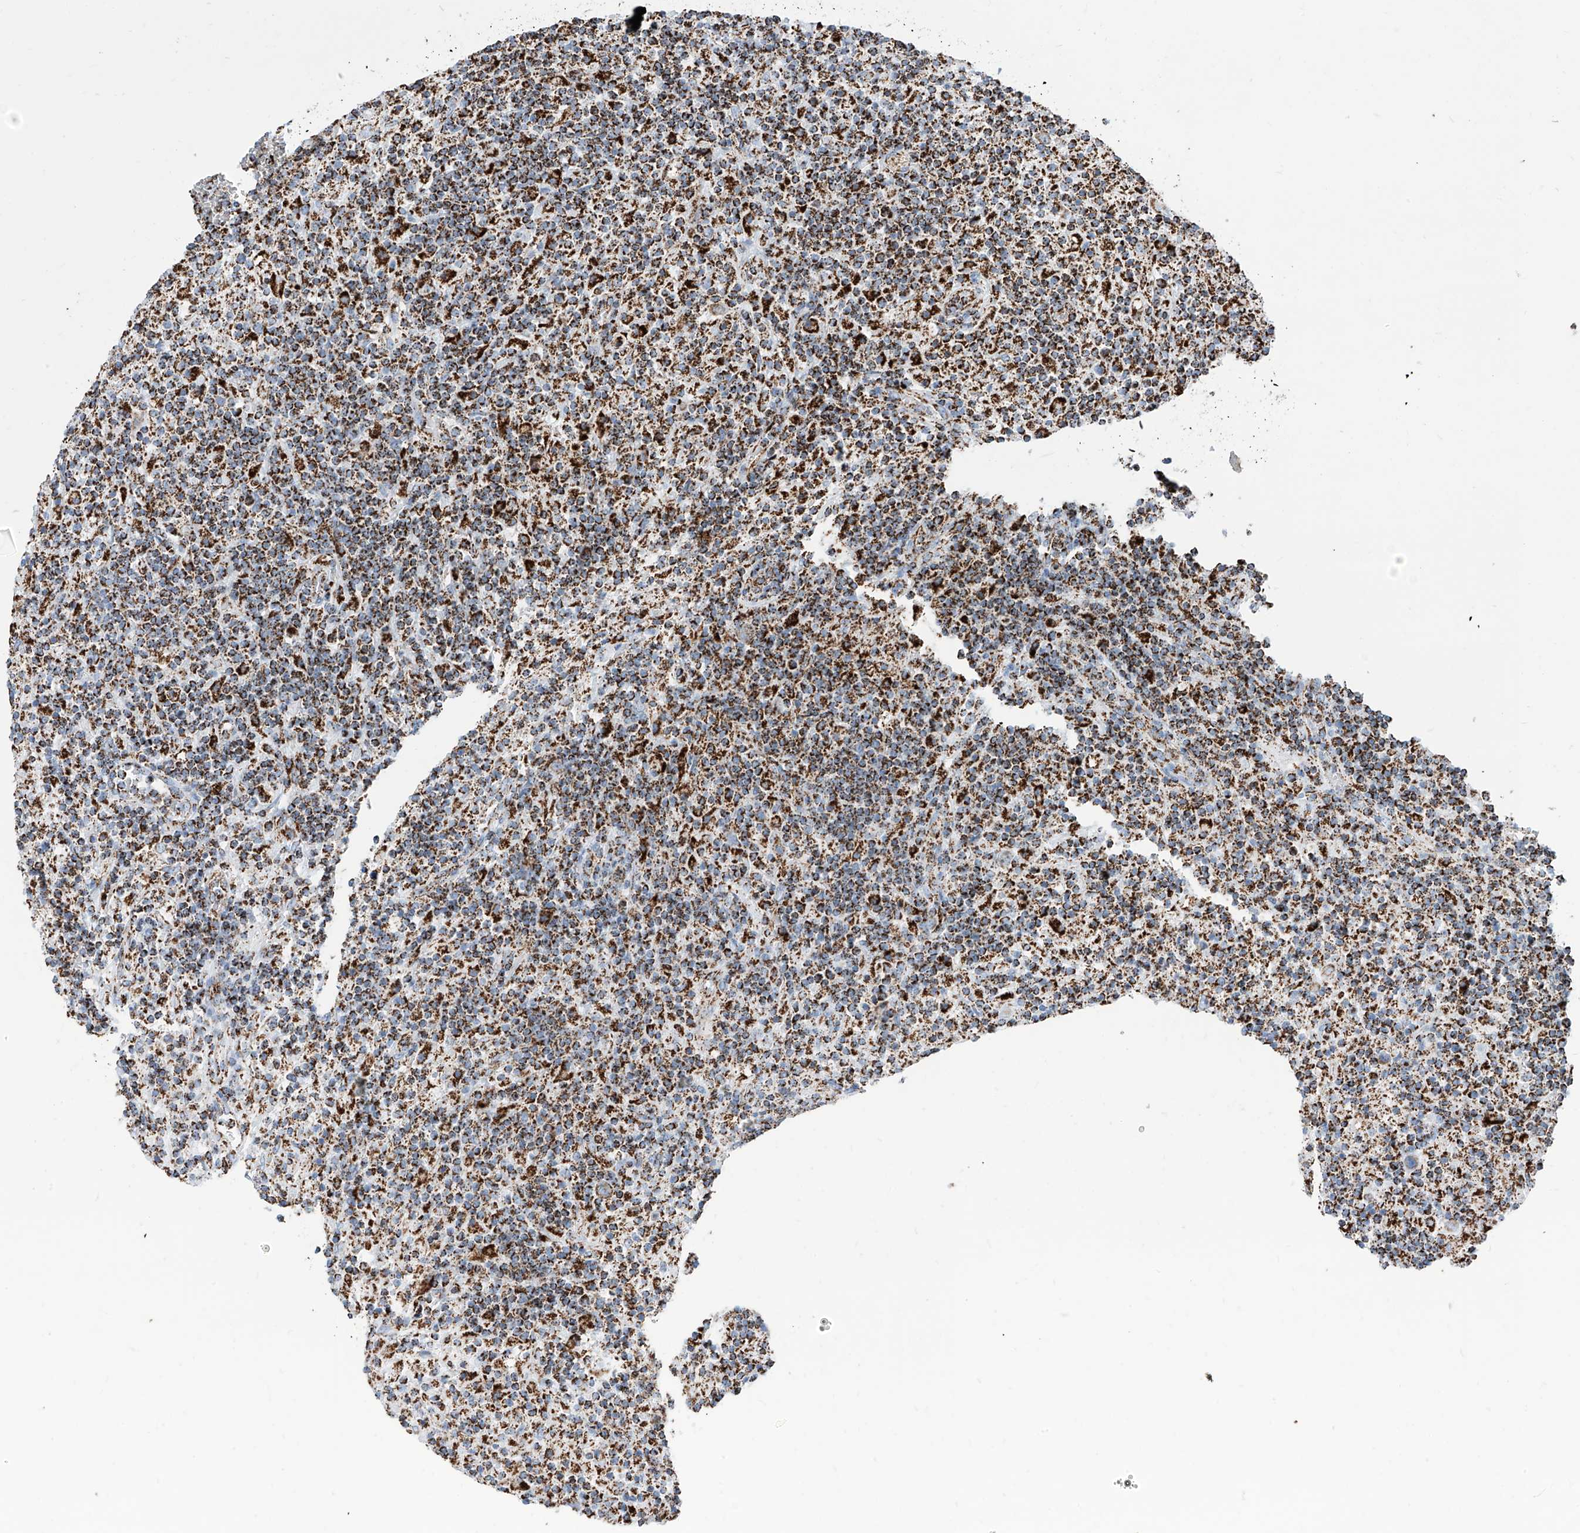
{"staining": {"intensity": "strong", "quantity": ">75%", "location": "cytoplasmic/membranous"}, "tissue": "lymphoma", "cell_type": "Tumor cells", "image_type": "cancer", "snomed": [{"axis": "morphology", "description": "Hodgkin's disease, NOS"}, {"axis": "topography", "description": "Lymph node"}], "caption": "Immunohistochemistry micrograph of neoplastic tissue: human Hodgkin's disease stained using IHC reveals high levels of strong protein expression localized specifically in the cytoplasmic/membranous of tumor cells, appearing as a cytoplasmic/membranous brown color.", "gene": "COX5B", "patient": {"sex": "male", "age": 70}}